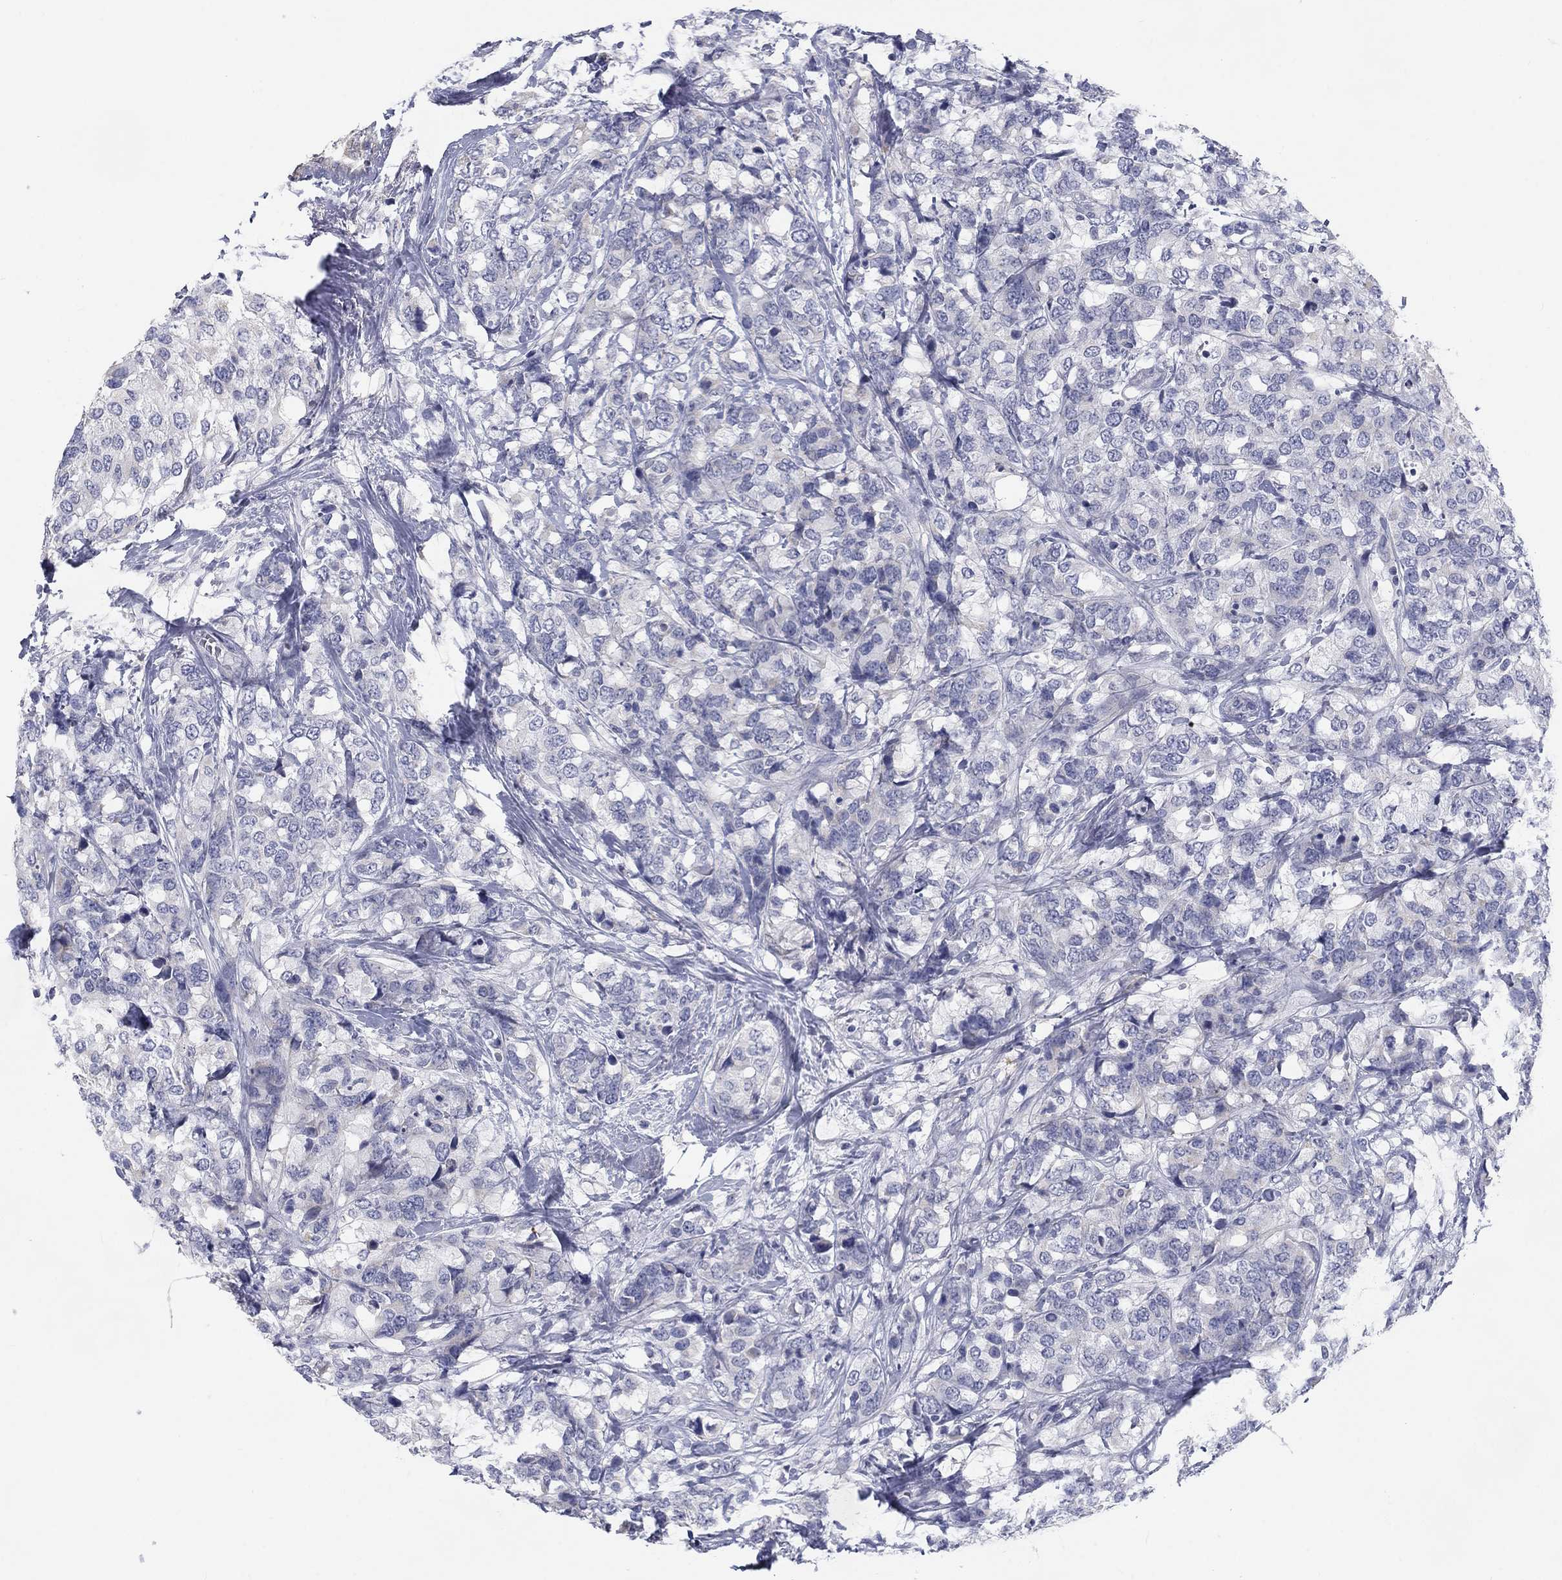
{"staining": {"intensity": "negative", "quantity": "none", "location": "none"}, "tissue": "breast cancer", "cell_type": "Tumor cells", "image_type": "cancer", "snomed": [{"axis": "morphology", "description": "Lobular carcinoma"}, {"axis": "topography", "description": "Breast"}], "caption": "High magnification brightfield microscopy of breast cancer (lobular carcinoma) stained with DAB (brown) and counterstained with hematoxylin (blue): tumor cells show no significant expression.", "gene": "CALB1", "patient": {"sex": "female", "age": 59}}